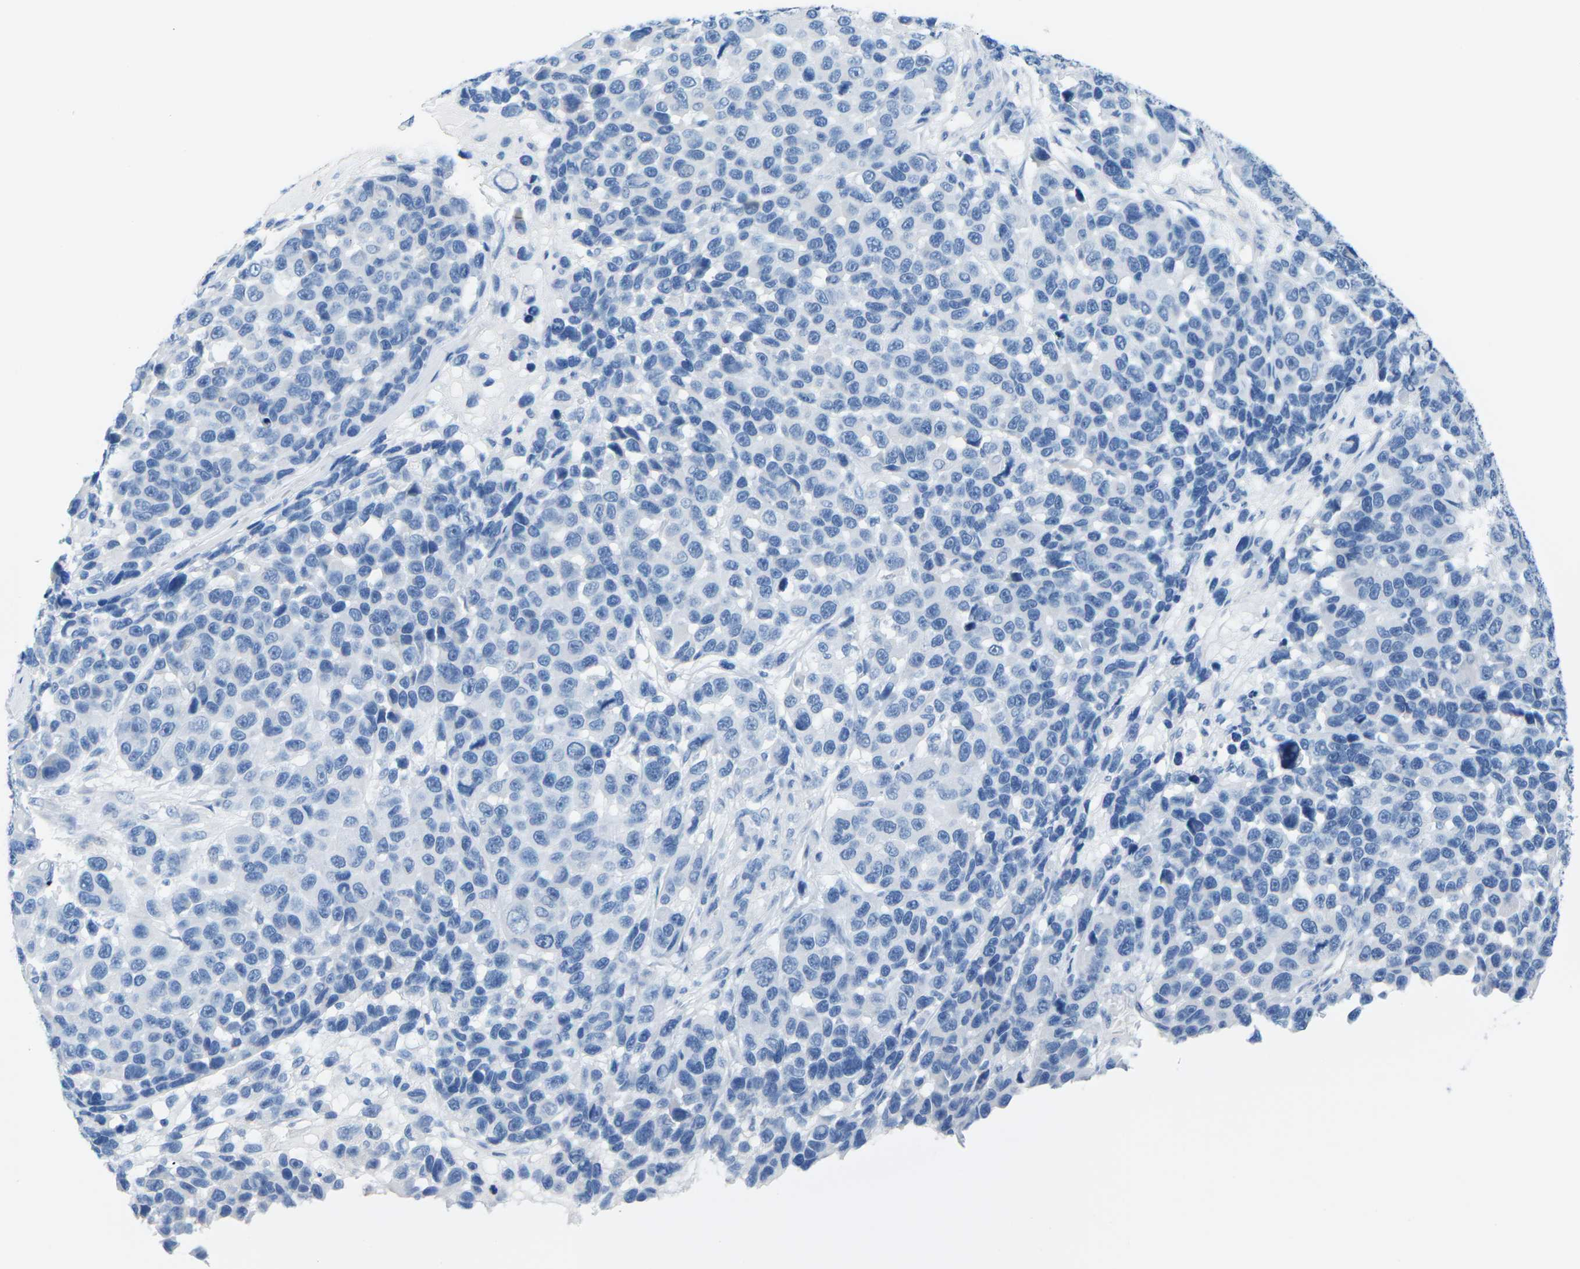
{"staining": {"intensity": "negative", "quantity": "none", "location": "none"}, "tissue": "melanoma", "cell_type": "Tumor cells", "image_type": "cancer", "snomed": [{"axis": "morphology", "description": "Malignant melanoma, NOS"}, {"axis": "topography", "description": "Skin"}], "caption": "Protein analysis of melanoma exhibits no significant positivity in tumor cells.", "gene": "SLC12A1", "patient": {"sex": "male", "age": 53}}